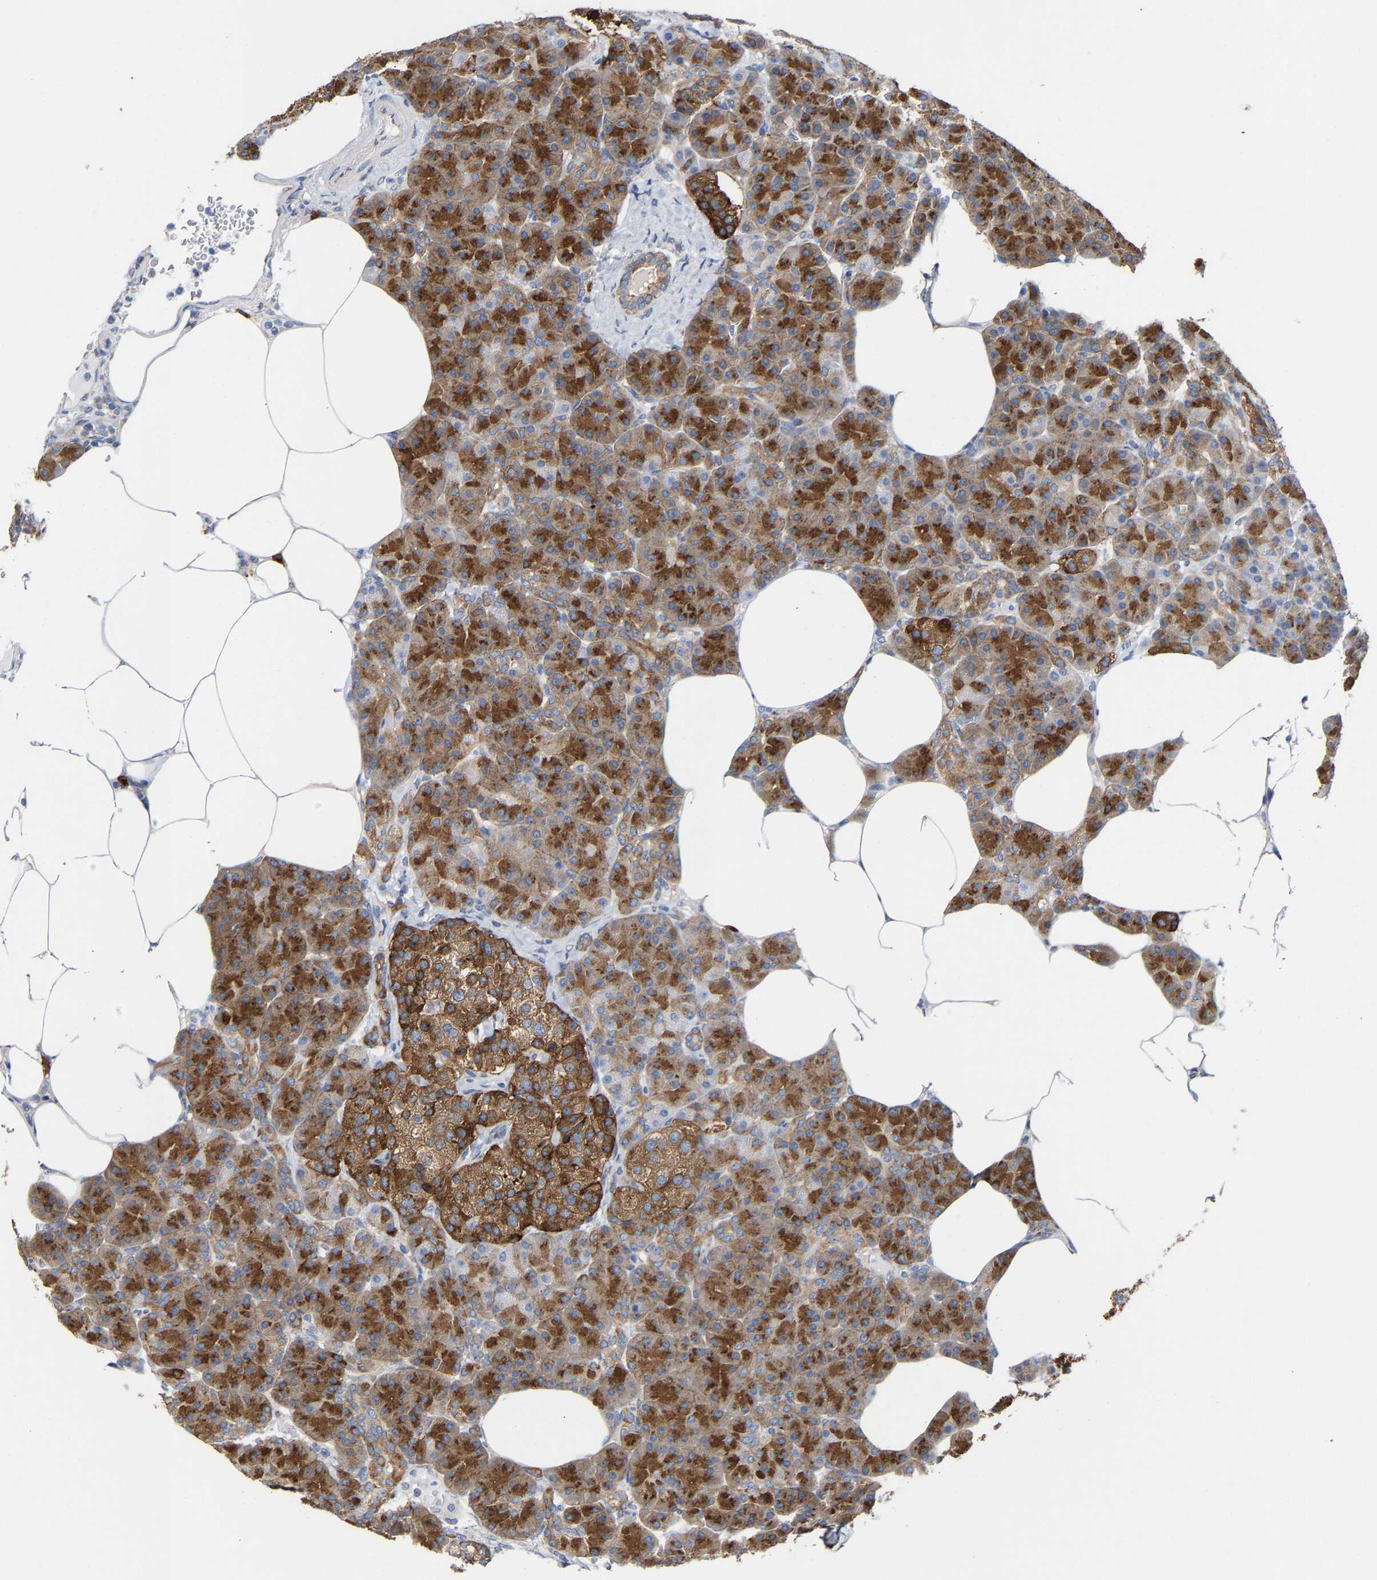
{"staining": {"intensity": "strong", "quantity": ">75%", "location": "cytoplasmic/membranous"}, "tissue": "pancreas", "cell_type": "Exocrine glandular cells", "image_type": "normal", "snomed": [{"axis": "morphology", "description": "Normal tissue, NOS"}, {"axis": "topography", "description": "Pancreas"}], "caption": "Immunohistochemistry histopathology image of unremarkable pancreas: human pancreas stained using immunohistochemistry (IHC) shows high levels of strong protein expression localized specifically in the cytoplasmic/membranous of exocrine glandular cells, appearing as a cytoplasmic/membranous brown color.", "gene": "PPP1R15A", "patient": {"sex": "female", "age": 70}}